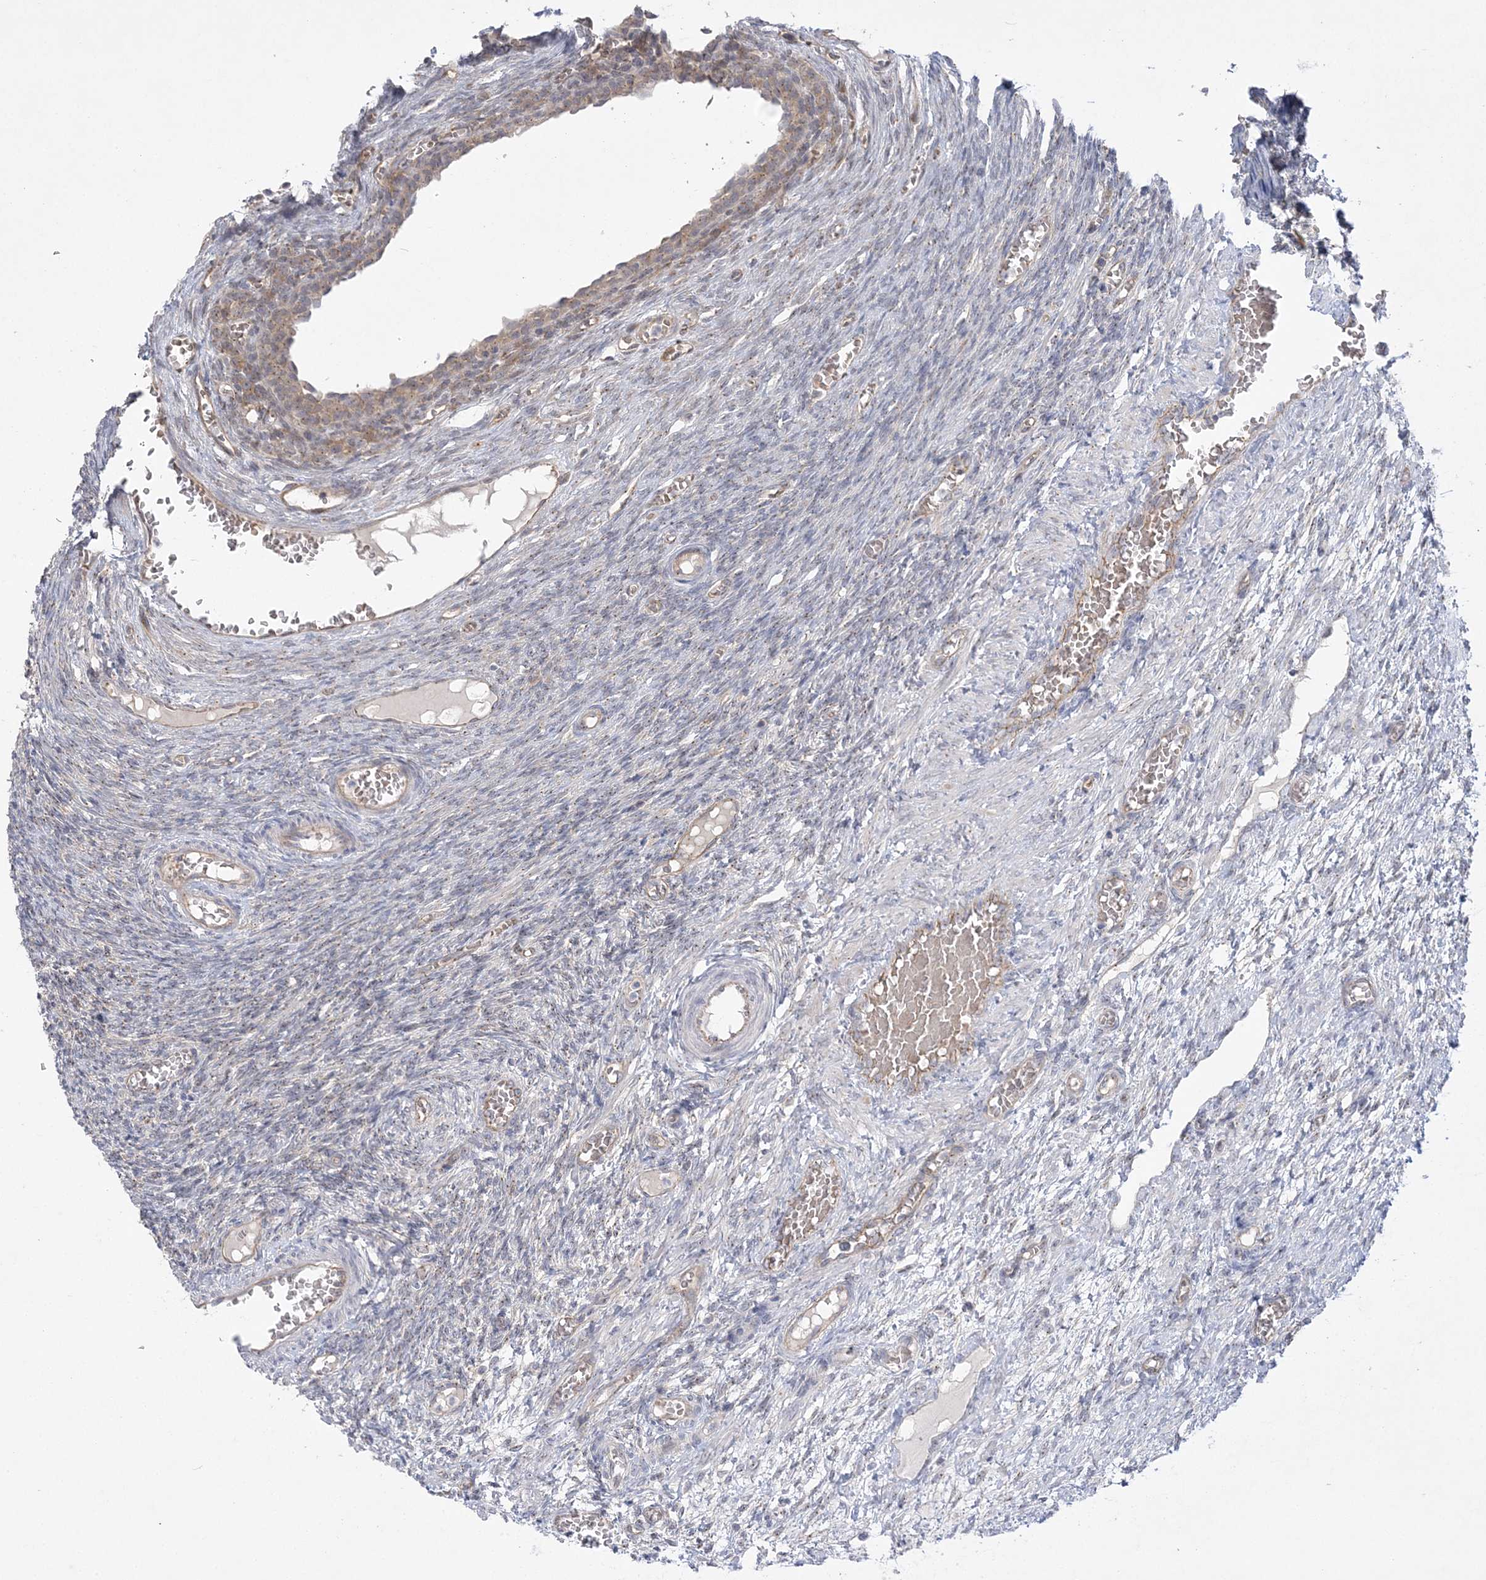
{"staining": {"intensity": "negative", "quantity": "none", "location": "none"}, "tissue": "ovary", "cell_type": "Ovarian stroma cells", "image_type": "normal", "snomed": [{"axis": "morphology", "description": "Normal tissue, NOS"}, {"axis": "topography", "description": "Ovary"}], "caption": "Protein analysis of benign ovary shows no significant staining in ovarian stroma cells.", "gene": "ADAMTS12", "patient": {"sex": "female", "age": 27}}